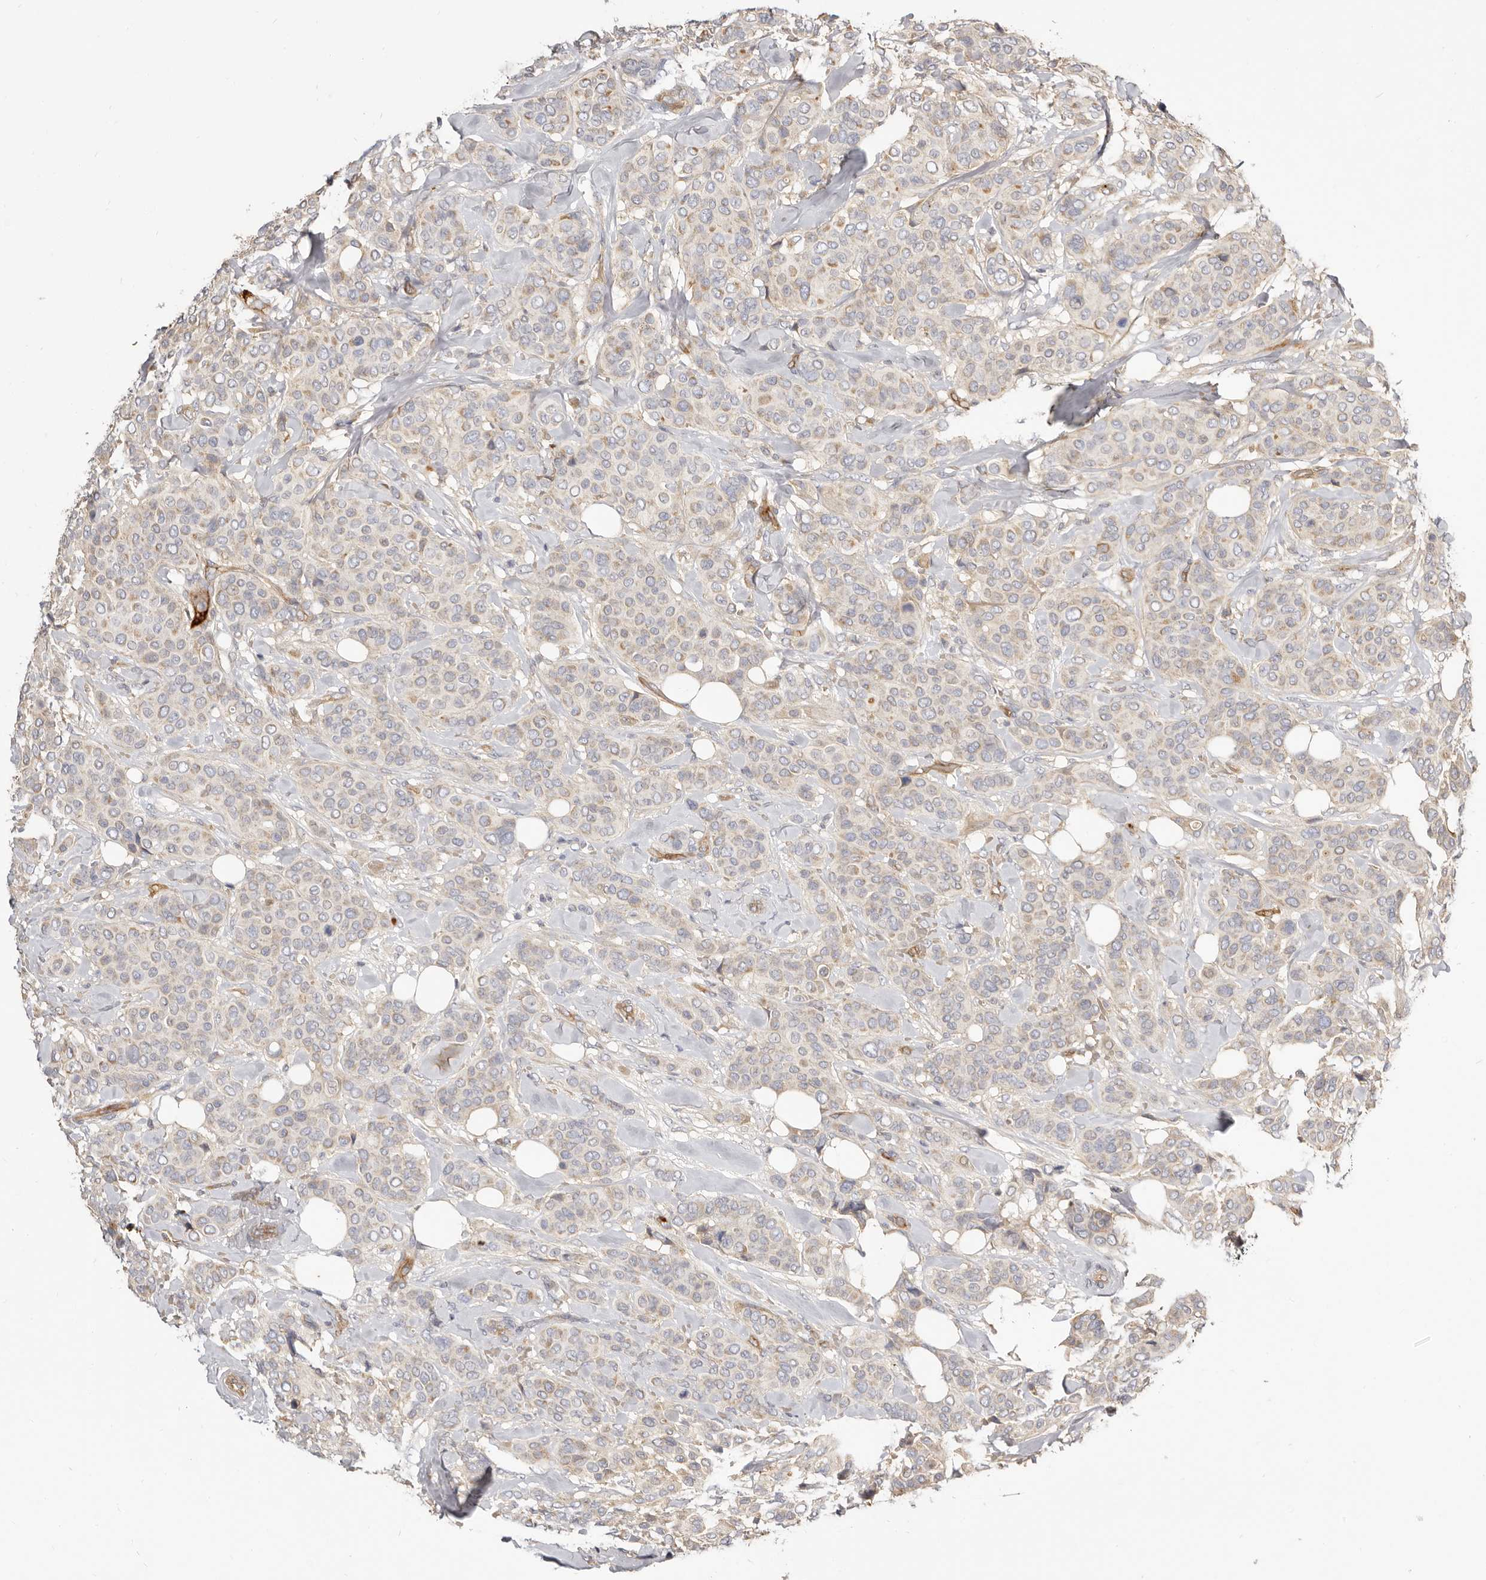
{"staining": {"intensity": "weak", "quantity": "25%-75%", "location": "cytoplasmic/membranous"}, "tissue": "breast cancer", "cell_type": "Tumor cells", "image_type": "cancer", "snomed": [{"axis": "morphology", "description": "Lobular carcinoma"}, {"axis": "topography", "description": "Breast"}], "caption": "DAB immunohistochemical staining of lobular carcinoma (breast) demonstrates weak cytoplasmic/membranous protein staining in approximately 25%-75% of tumor cells.", "gene": "ADAMTS9", "patient": {"sex": "female", "age": 51}}